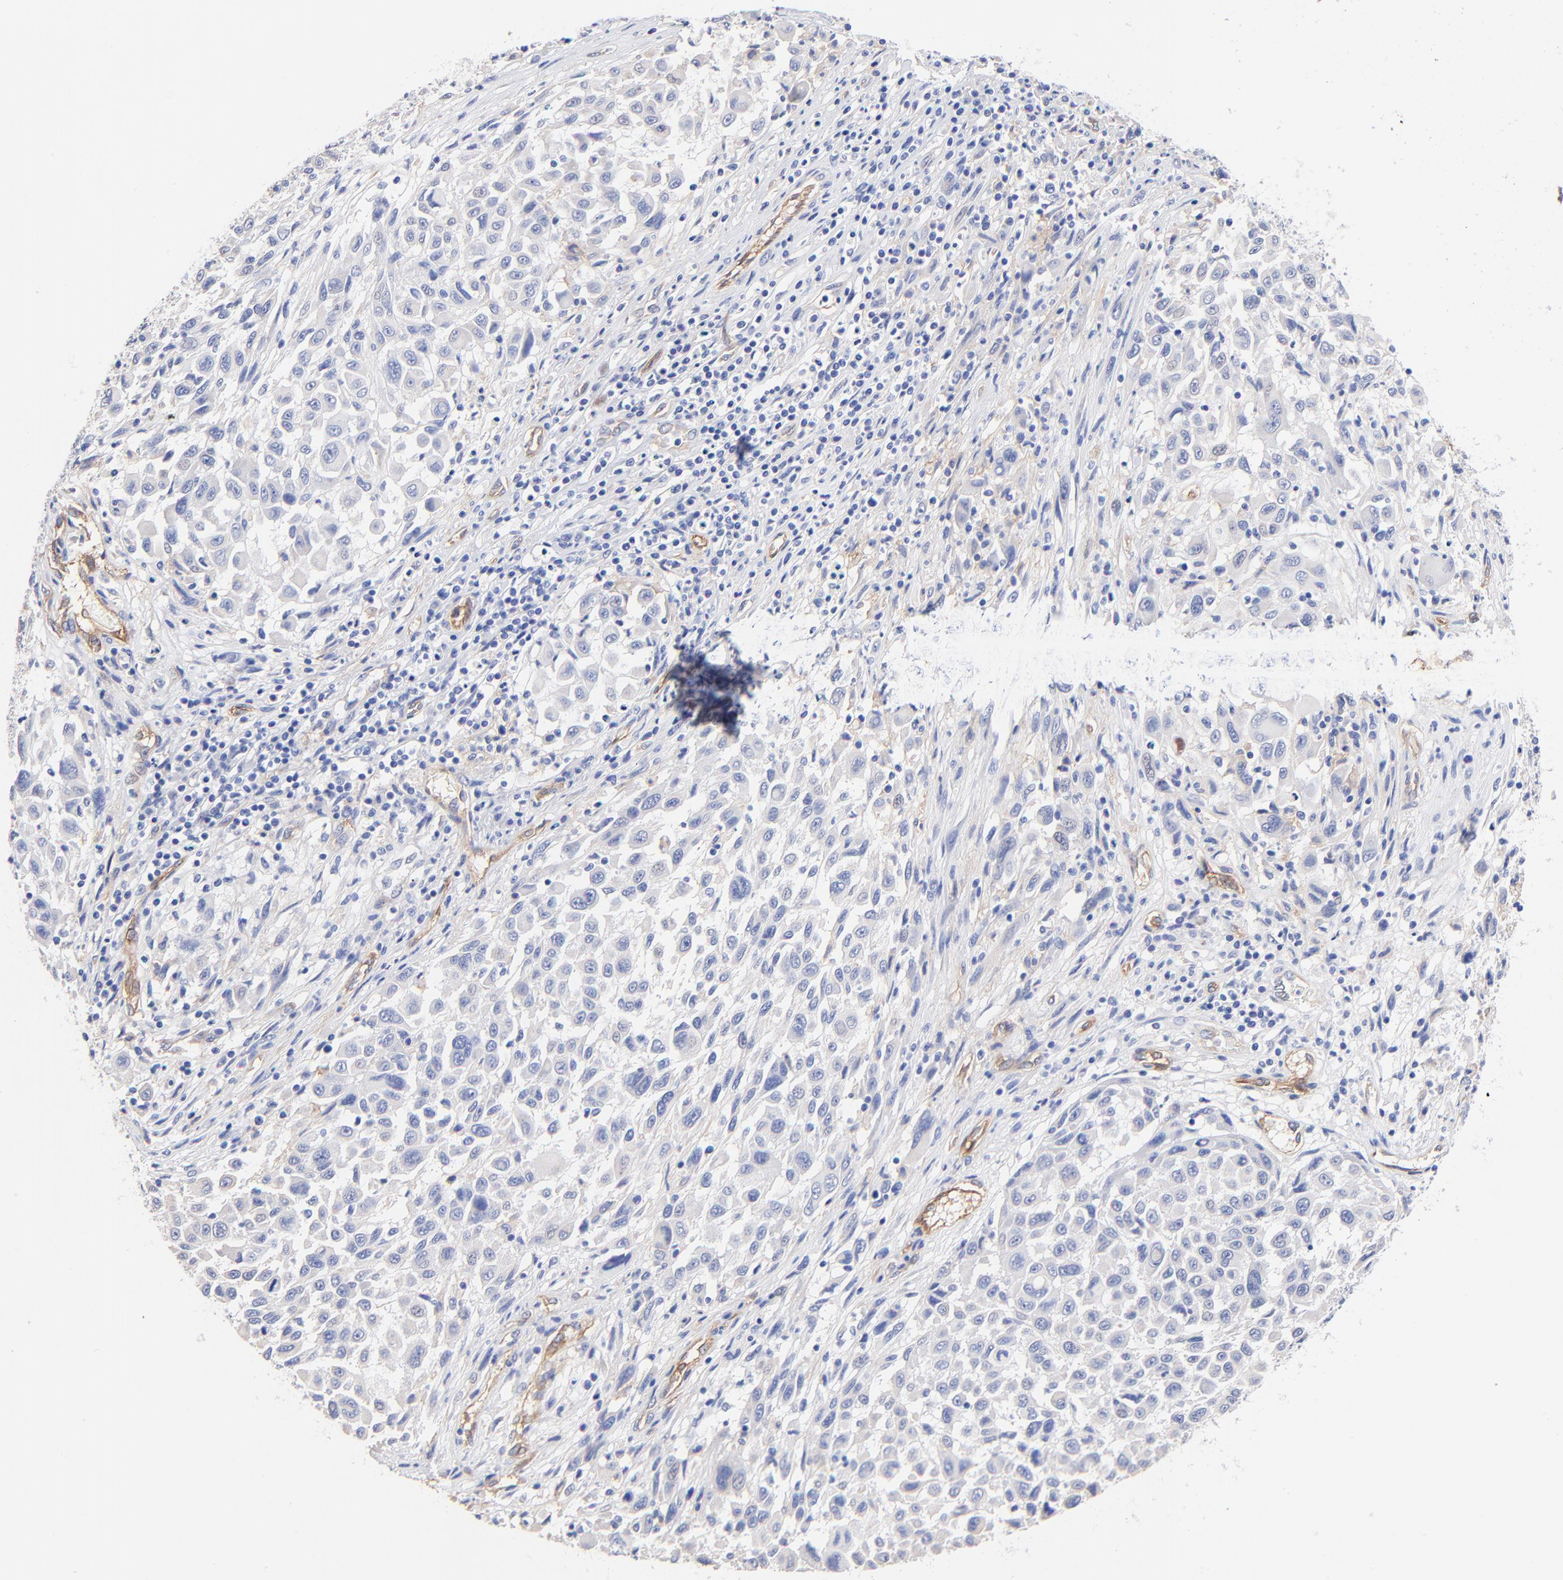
{"staining": {"intensity": "negative", "quantity": "none", "location": "none"}, "tissue": "melanoma", "cell_type": "Tumor cells", "image_type": "cancer", "snomed": [{"axis": "morphology", "description": "Malignant melanoma, Metastatic site"}, {"axis": "topography", "description": "Lymph node"}], "caption": "Human melanoma stained for a protein using IHC displays no expression in tumor cells.", "gene": "SLC44A2", "patient": {"sex": "male", "age": 61}}